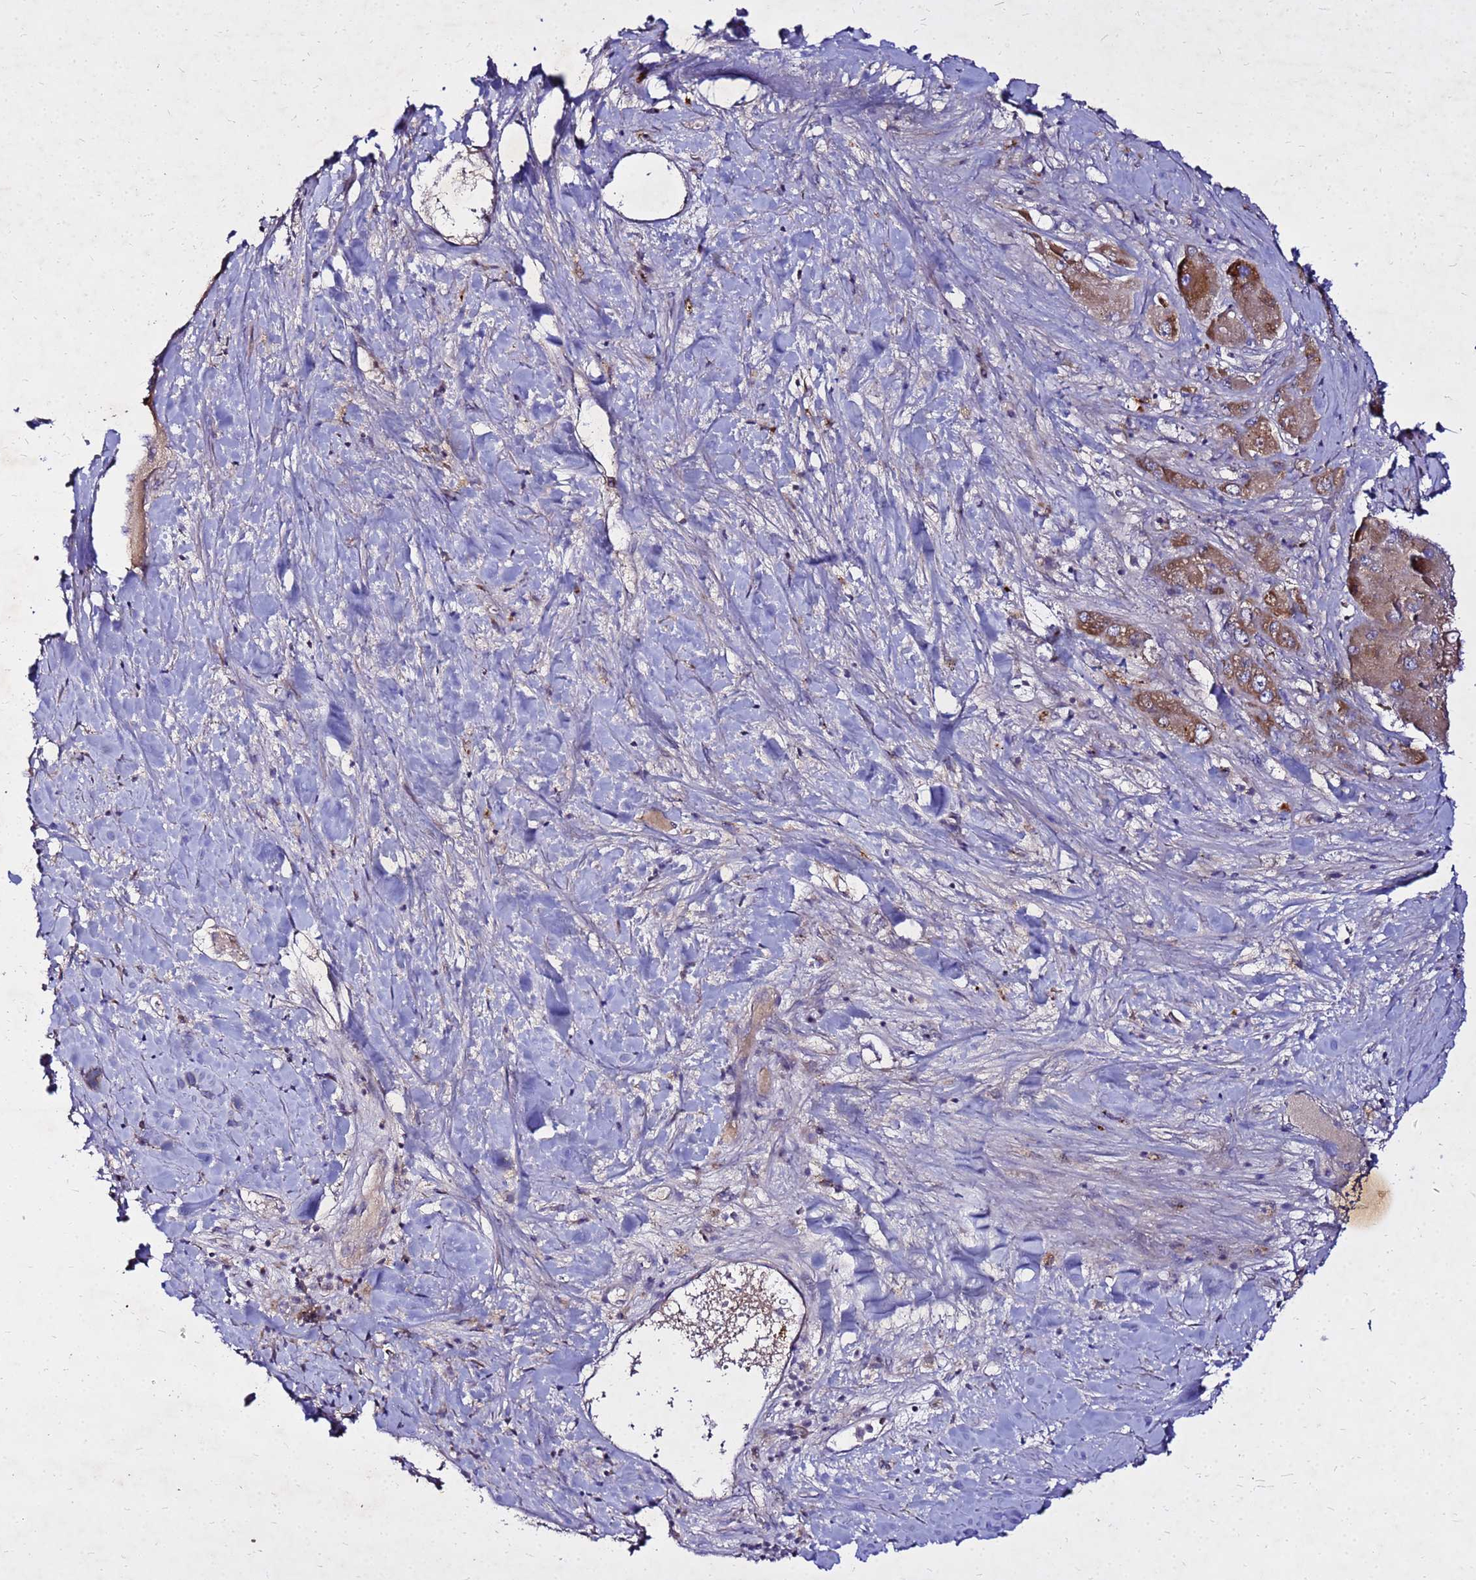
{"staining": {"intensity": "moderate", "quantity": ">75%", "location": "cytoplasmic/membranous"}, "tissue": "liver cancer", "cell_type": "Tumor cells", "image_type": "cancer", "snomed": [{"axis": "morphology", "description": "Carcinoma, Hepatocellular, NOS"}, {"axis": "topography", "description": "Liver"}], "caption": "The histopathology image exhibits a brown stain indicating the presence of a protein in the cytoplasmic/membranous of tumor cells in liver cancer (hepatocellular carcinoma).", "gene": "COX14", "patient": {"sex": "female", "age": 73}}